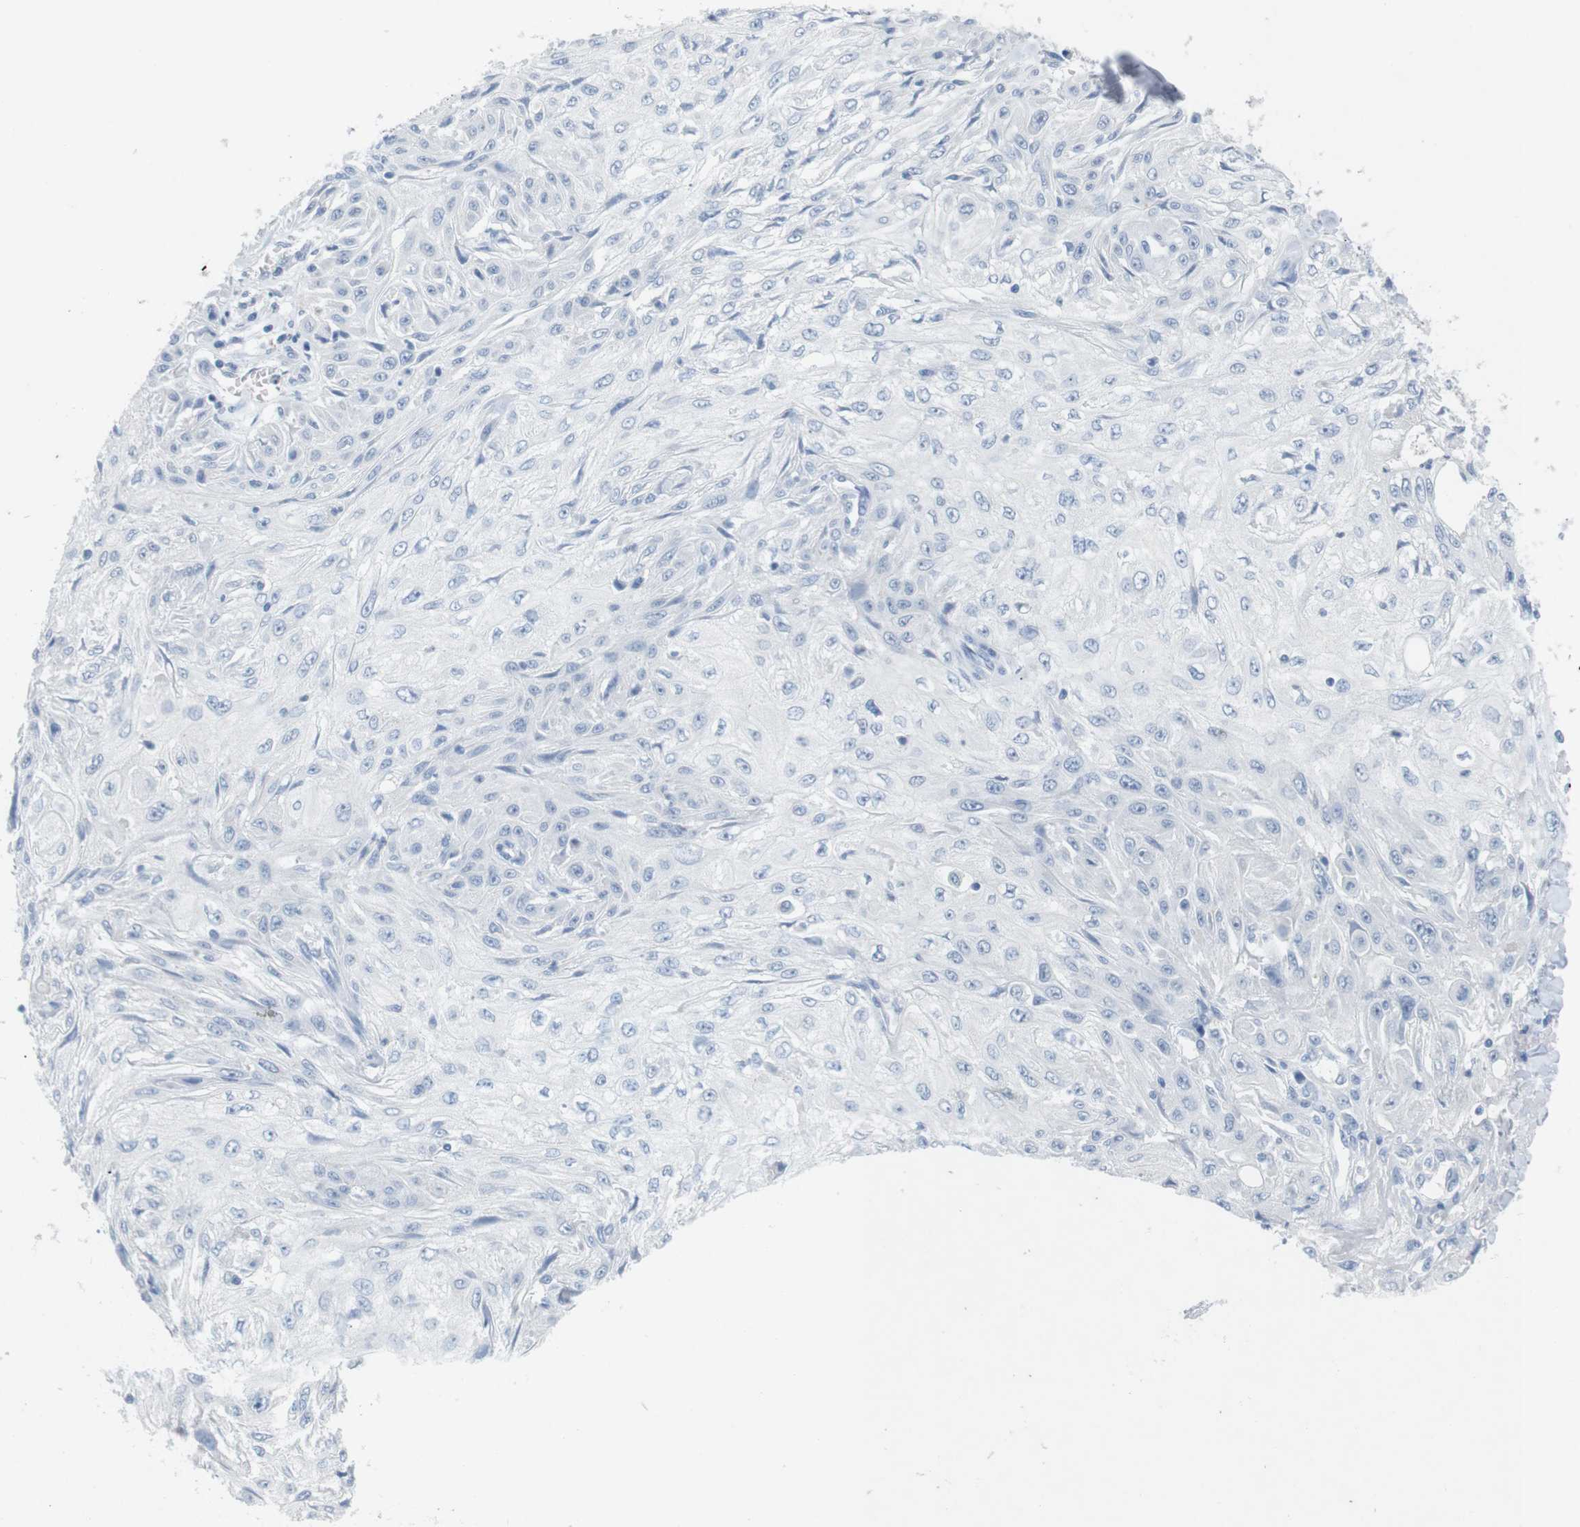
{"staining": {"intensity": "negative", "quantity": "none", "location": "none"}, "tissue": "skin cancer", "cell_type": "Tumor cells", "image_type": "cancer", "snomed": [{"axis": "morphology", "description": "Squamous cell carcinoma, NOS"}, {"axis": "topography", "description": "Skin"}], "caption": "Tumor cells show no significant protein staining in squamous cell carcinoma (skin).", "gene": "HBG2", "patient": {"sex": "male", "age": 75}}